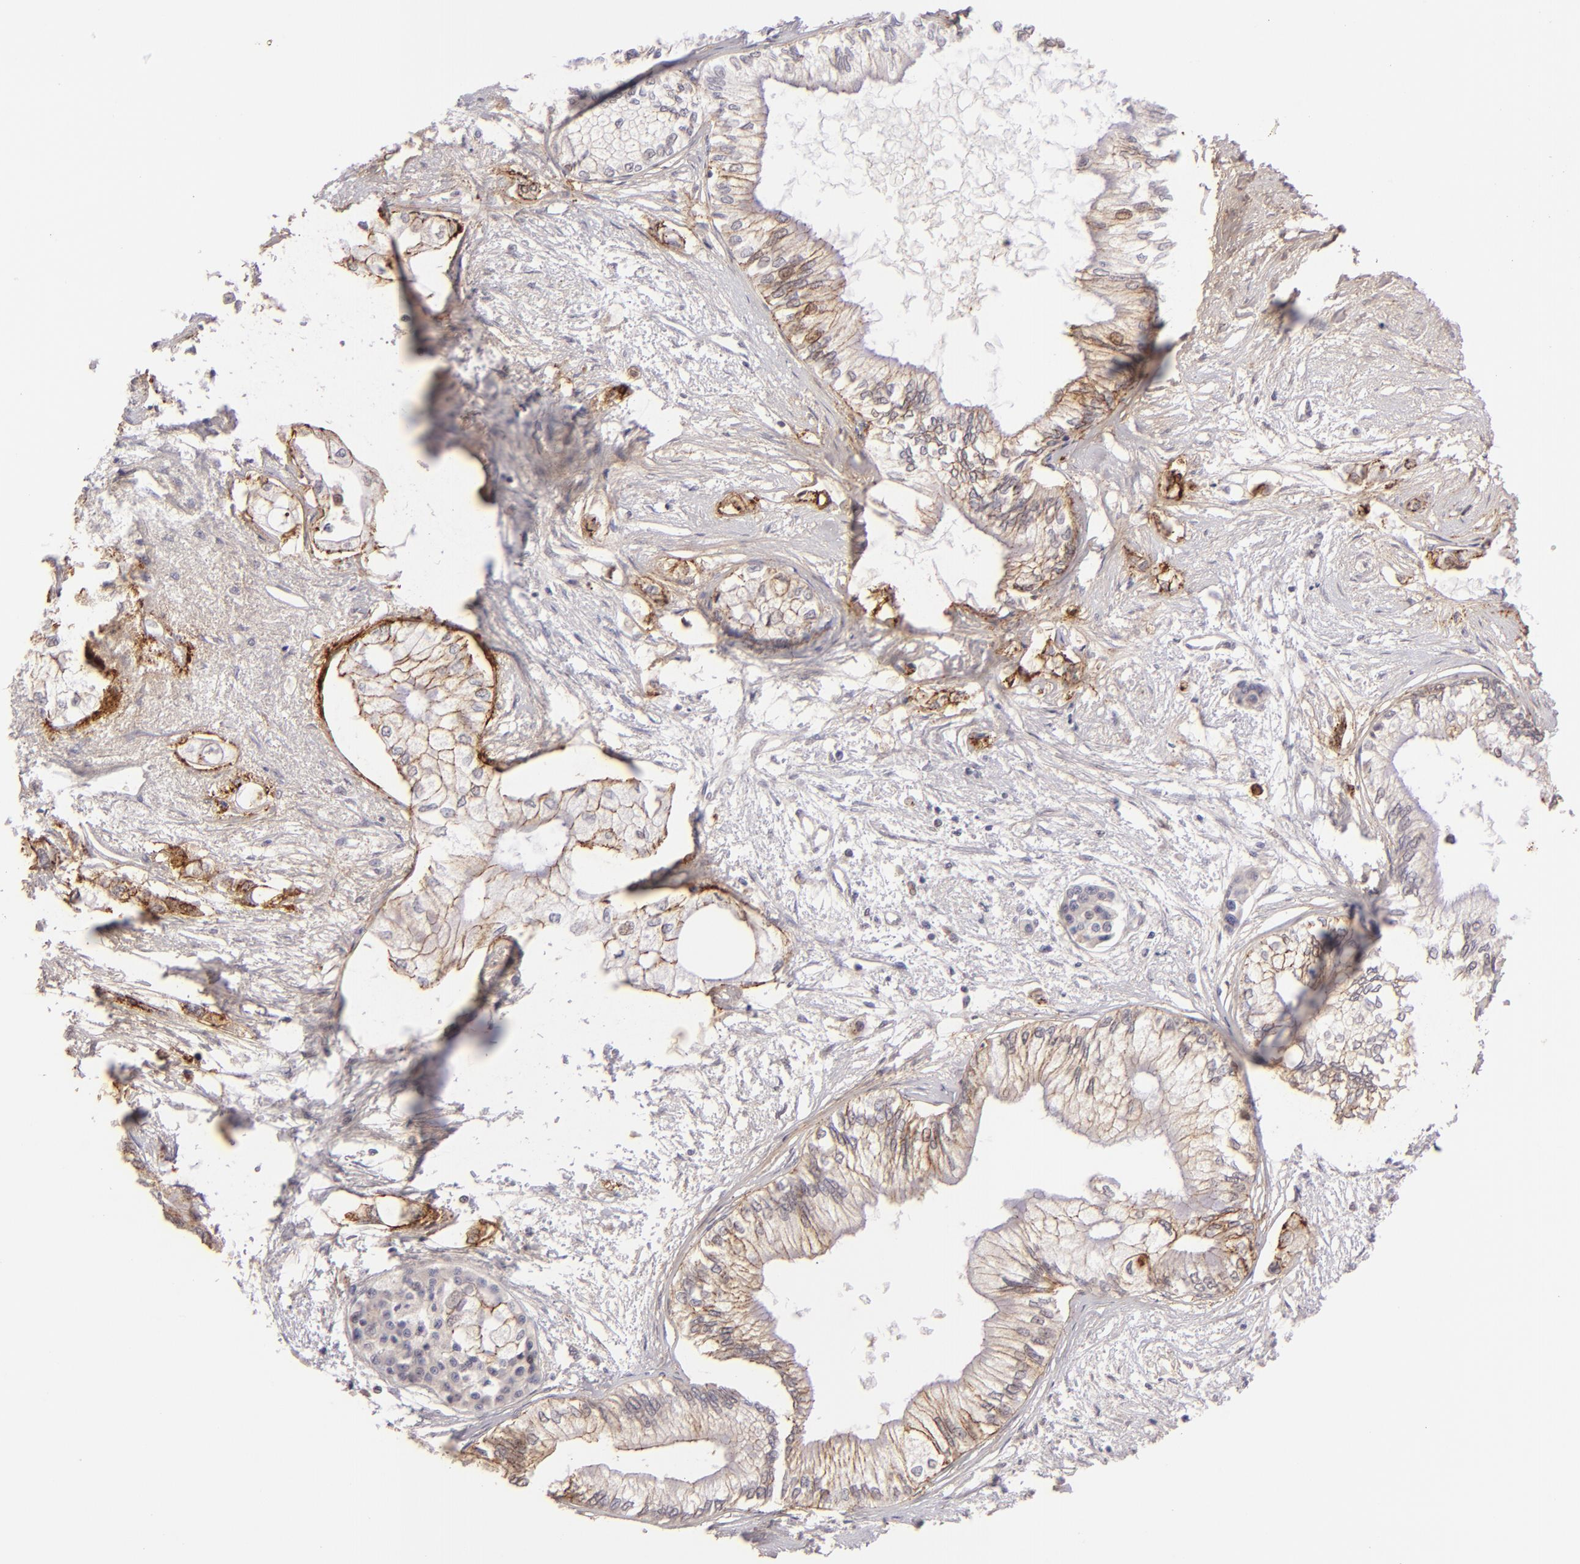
{"staining": {"intensity": "moderate", "quantity": "<25%", "location": "cytoplasmic/membranous"}, "tissue": "pancreatic cancer", "cell_type": "Tumor cells", "image_type": "cancer", "snomed": [{"axis": "morphology", "description": "Adenocarcinoma, NOS"}, {"axis": "topography", "description": "Pancreas"}], "caption": "Tumor cells display low levels of moderate cytoplasmic/membranous expression in about <25% of cells in human pancreatic cancer.", "gene": "CLDN1", "patient": {"sex": "male", "age": 79}}